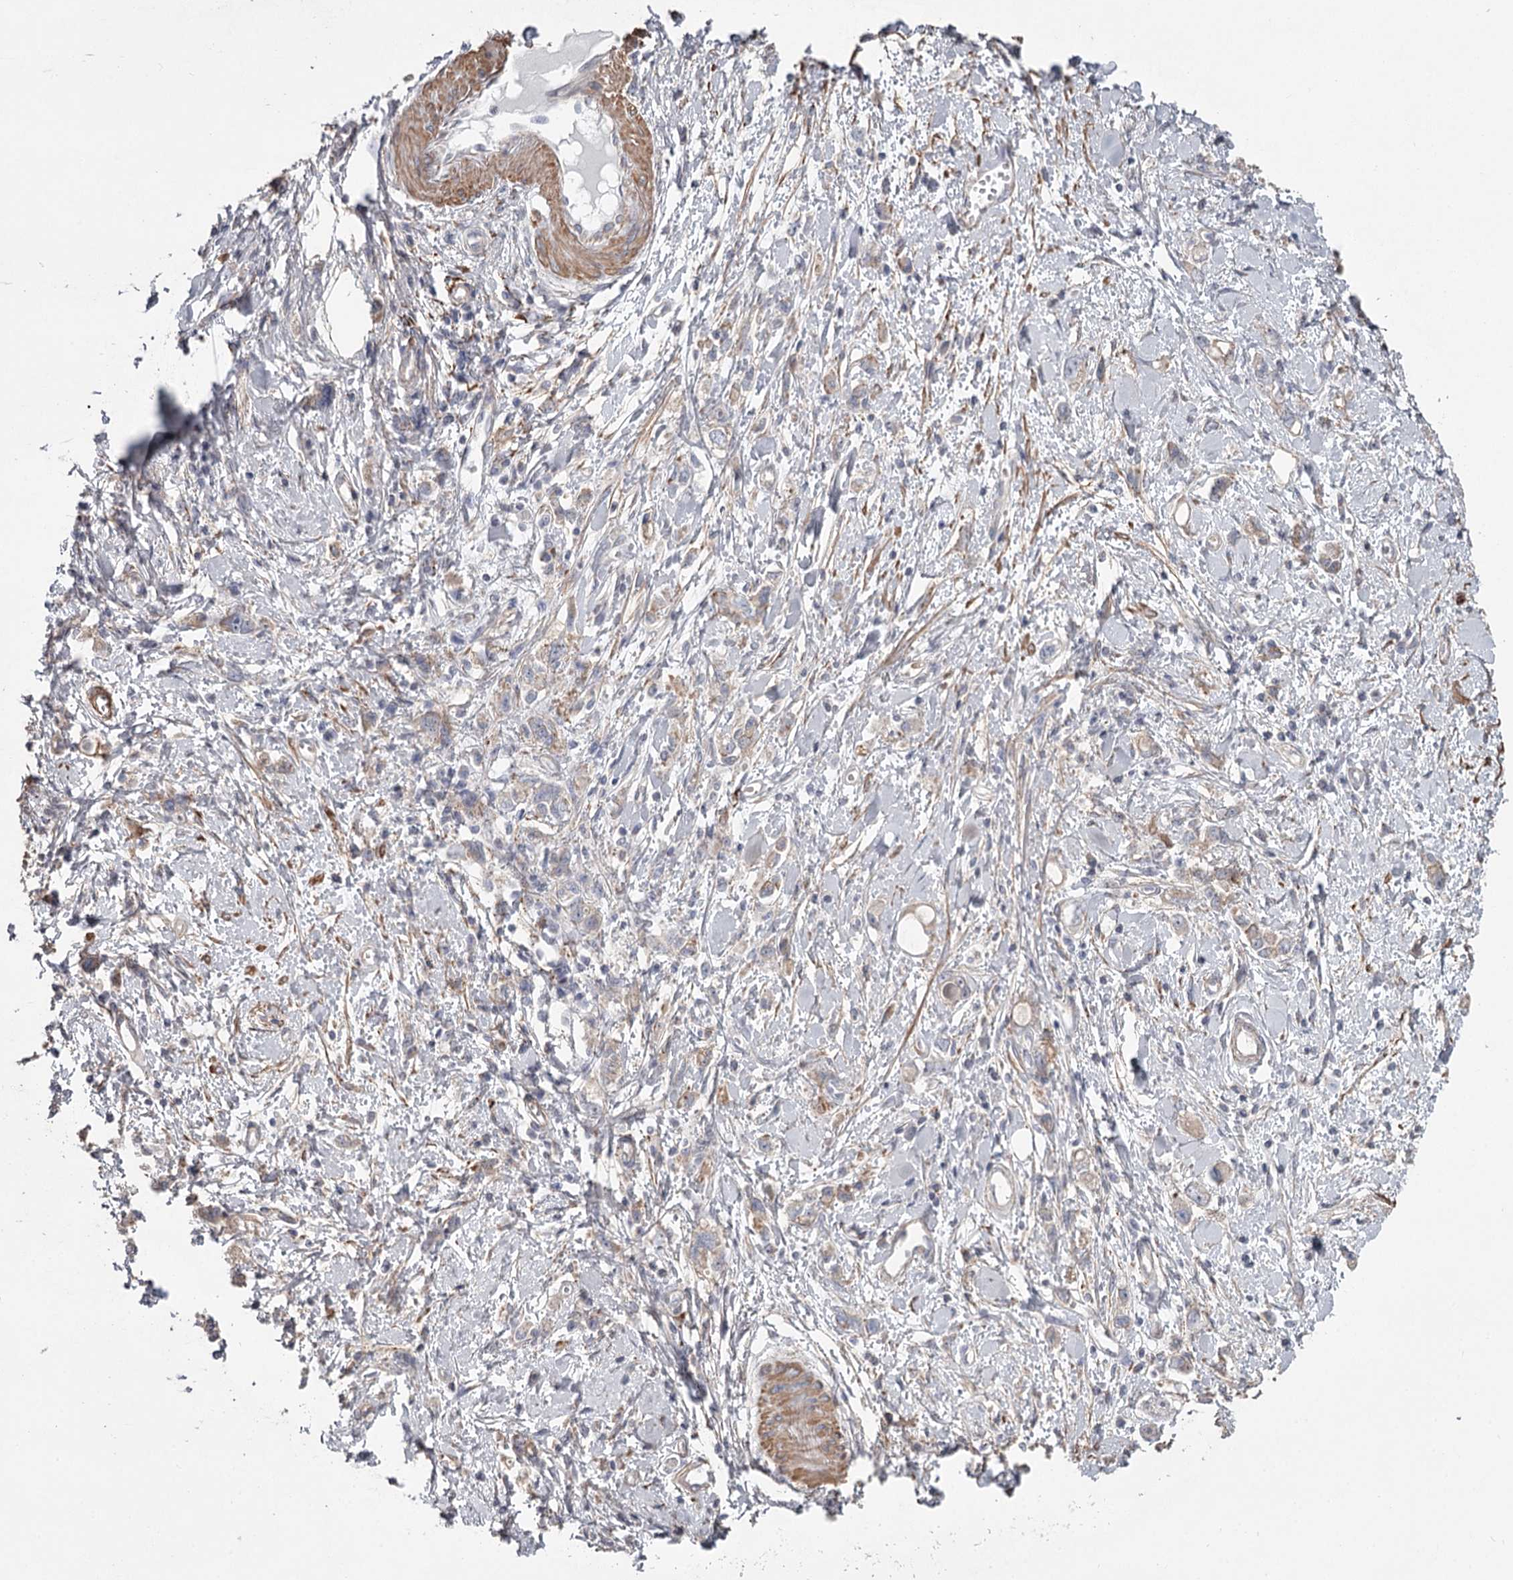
{"staining": {"intensity": "negative", "quantity": "none", "location": "none"}, "tissue": "stomach cancer", "cell_type": "Tumor cells", "image_type": "cancer", "snomed": [{"axis": "morphology", "description": "Adenocarcinoma, NOS"}, {"axis": "topography", "description": "Stomach"}], "caption": "IHC micrograph of stomach cancer (adenocarcinoma) stained for a protein (brown), which shows no staining in tumor cells.", "gene": "DHRS9", "patient": {"sex": "female", "age": 76}}